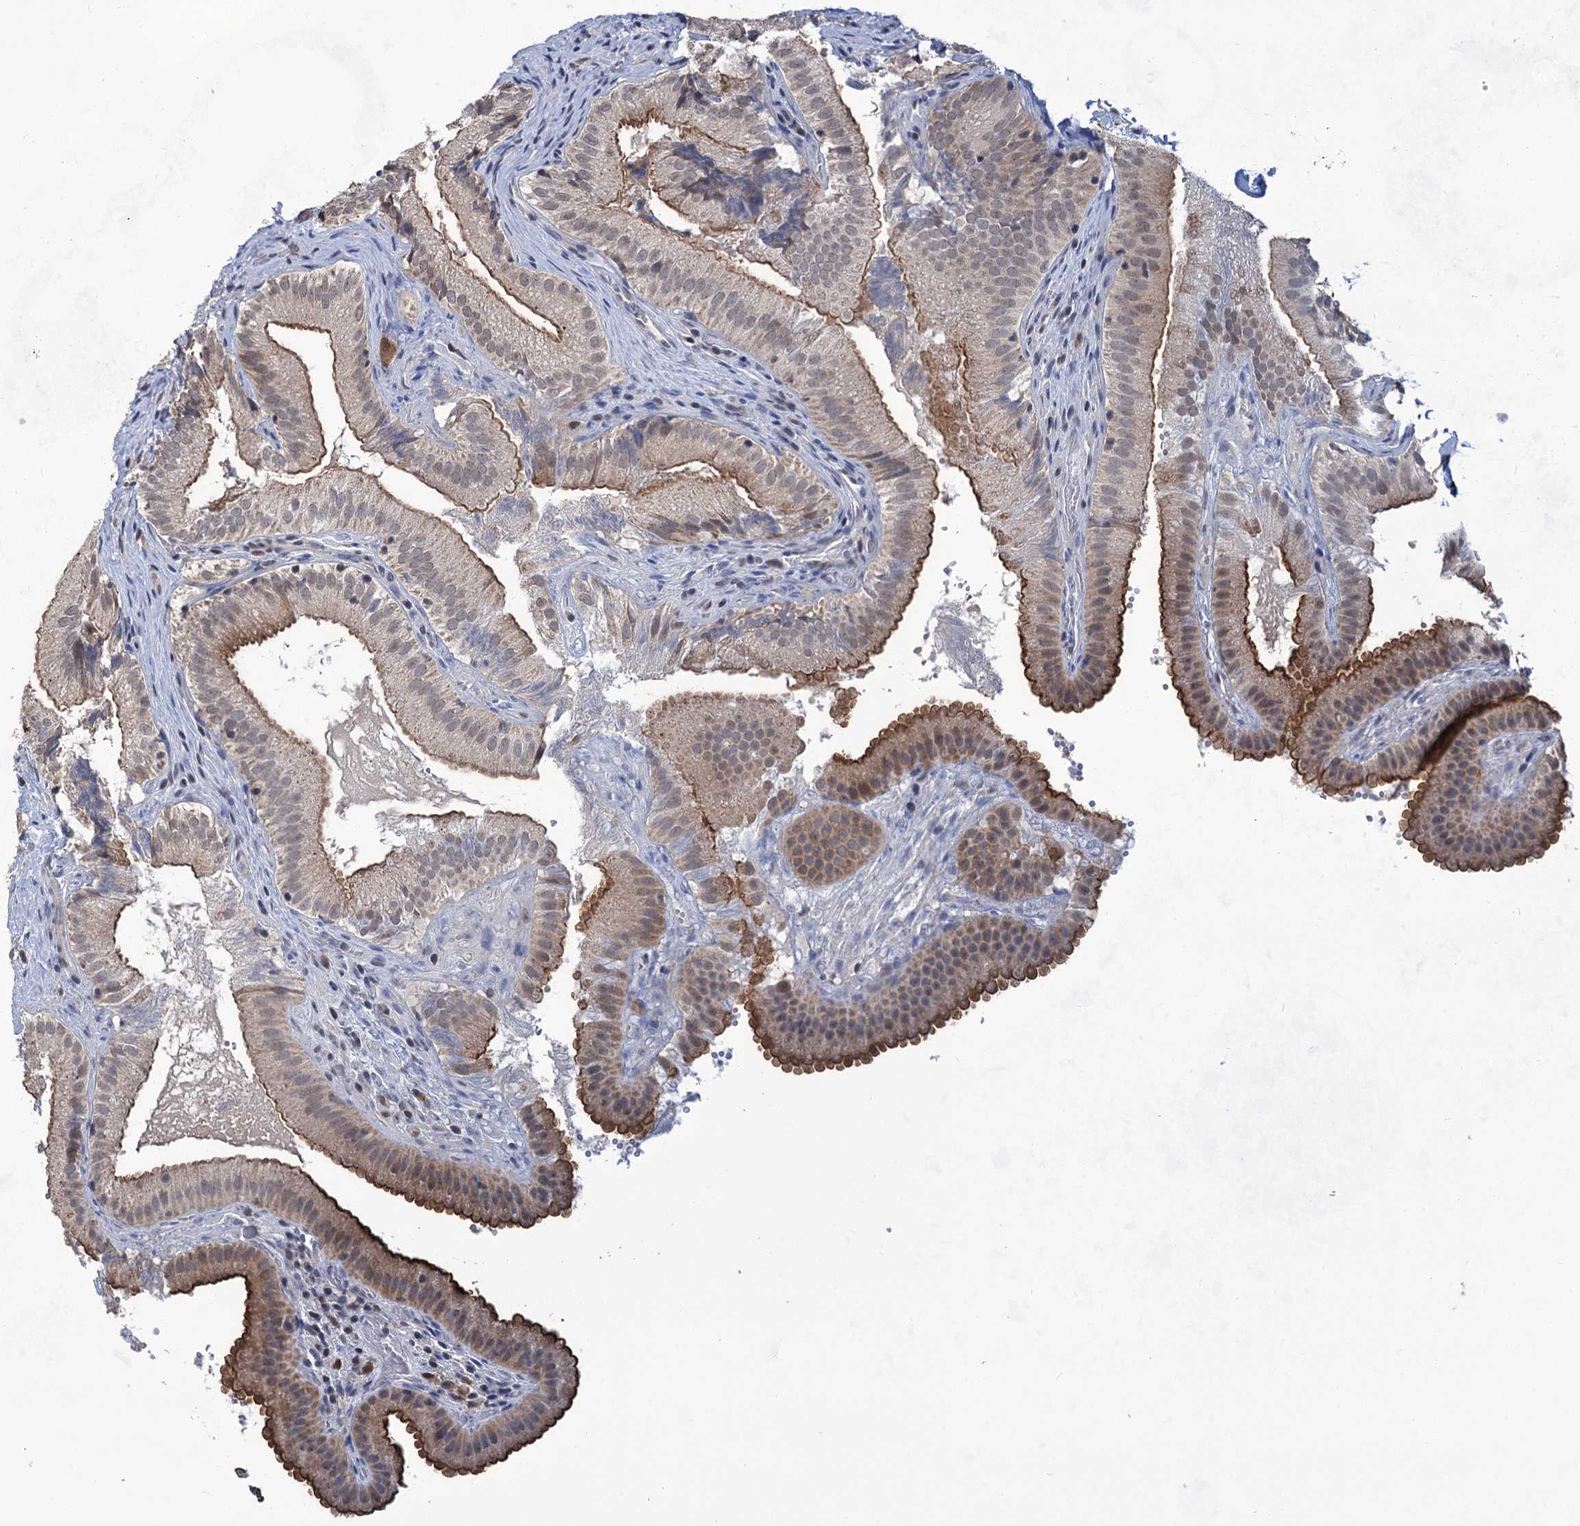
{"staining": {"intensity": "strong", "quantity": "25%-75%", "location": "cytoplasmic/membranous"}, "tissue": "gallbladder", "cell_type": "Glandular cells", "image_type": "normal", "snomed": [{"axis": "morphology", "description": "Normal tissue, NOS"}, {"axis": "topography", "description": "Gallbladder"}], "caption": "A brown stain shows strong cytoplasmic/membranous expression of a protein in glandular cells of benign gallbladder. (DAB IHC with brightfield microscopy, high magnification).", "gene": "TTC17", "patient": {"sex": "female", "age": 30}}